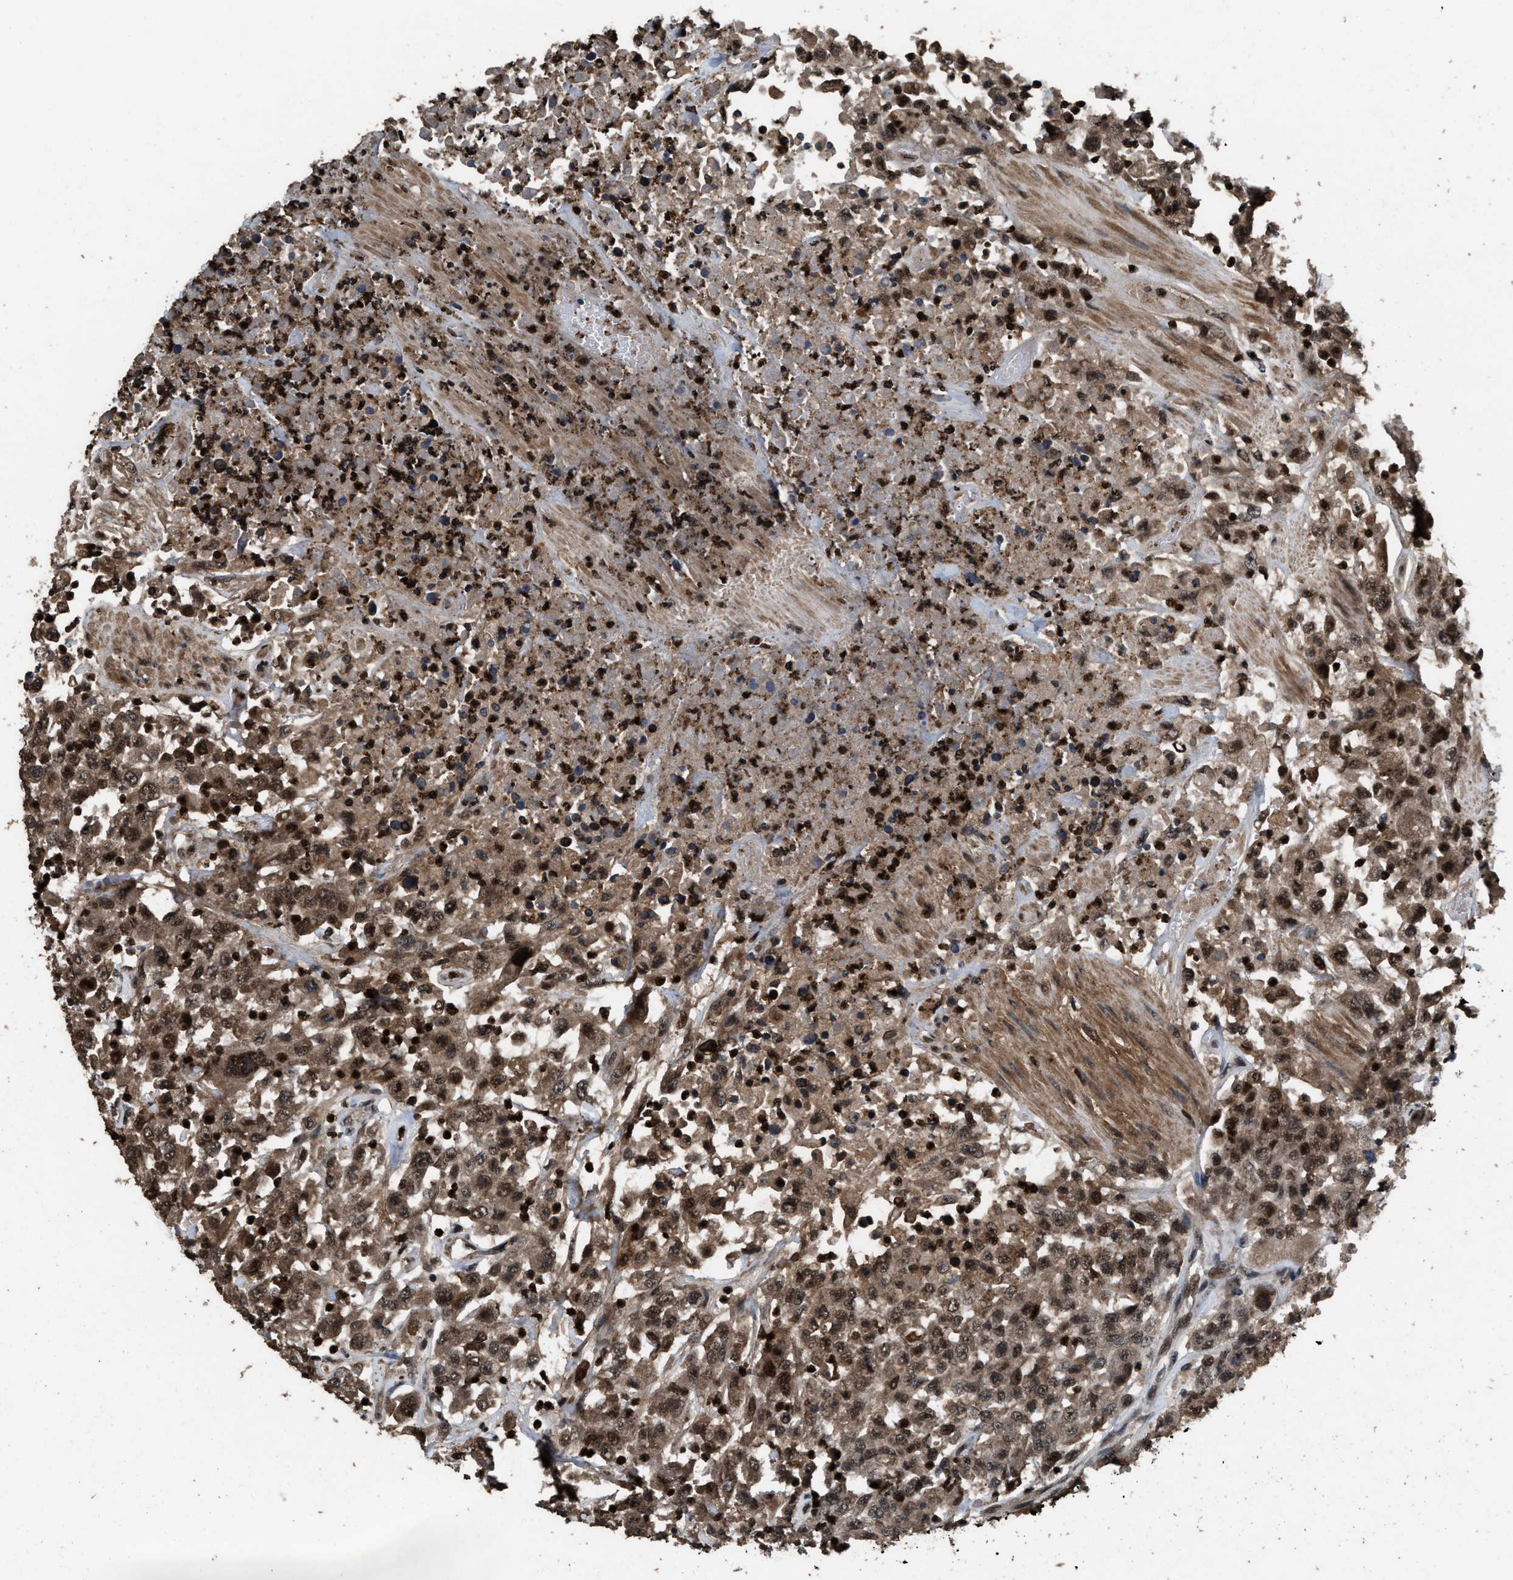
{"staining": {"intensity": "moderate", "quantity": ">75%", "location": "cytoplasmic/membranous,nuclear"}, "tissue": "urothelial cancer", "cell_type": "Tumor cells", "image_type": "cancer", "snomed": [{"axis": "morphology", "description": "Urothelial carcinoma, High grade"}, {"axis": "topography", "description": "Urinary bladder"}], "caption": "High-power microscopy captured an IHC micrograph of high-grade urothelial carcinoma, revealing moderate cytoplasmic/membranous and nuclear staining in approximately >75% of tumor cells.", "gene": "HAUS6", "patient": {"sex": "male", "age": 46}}